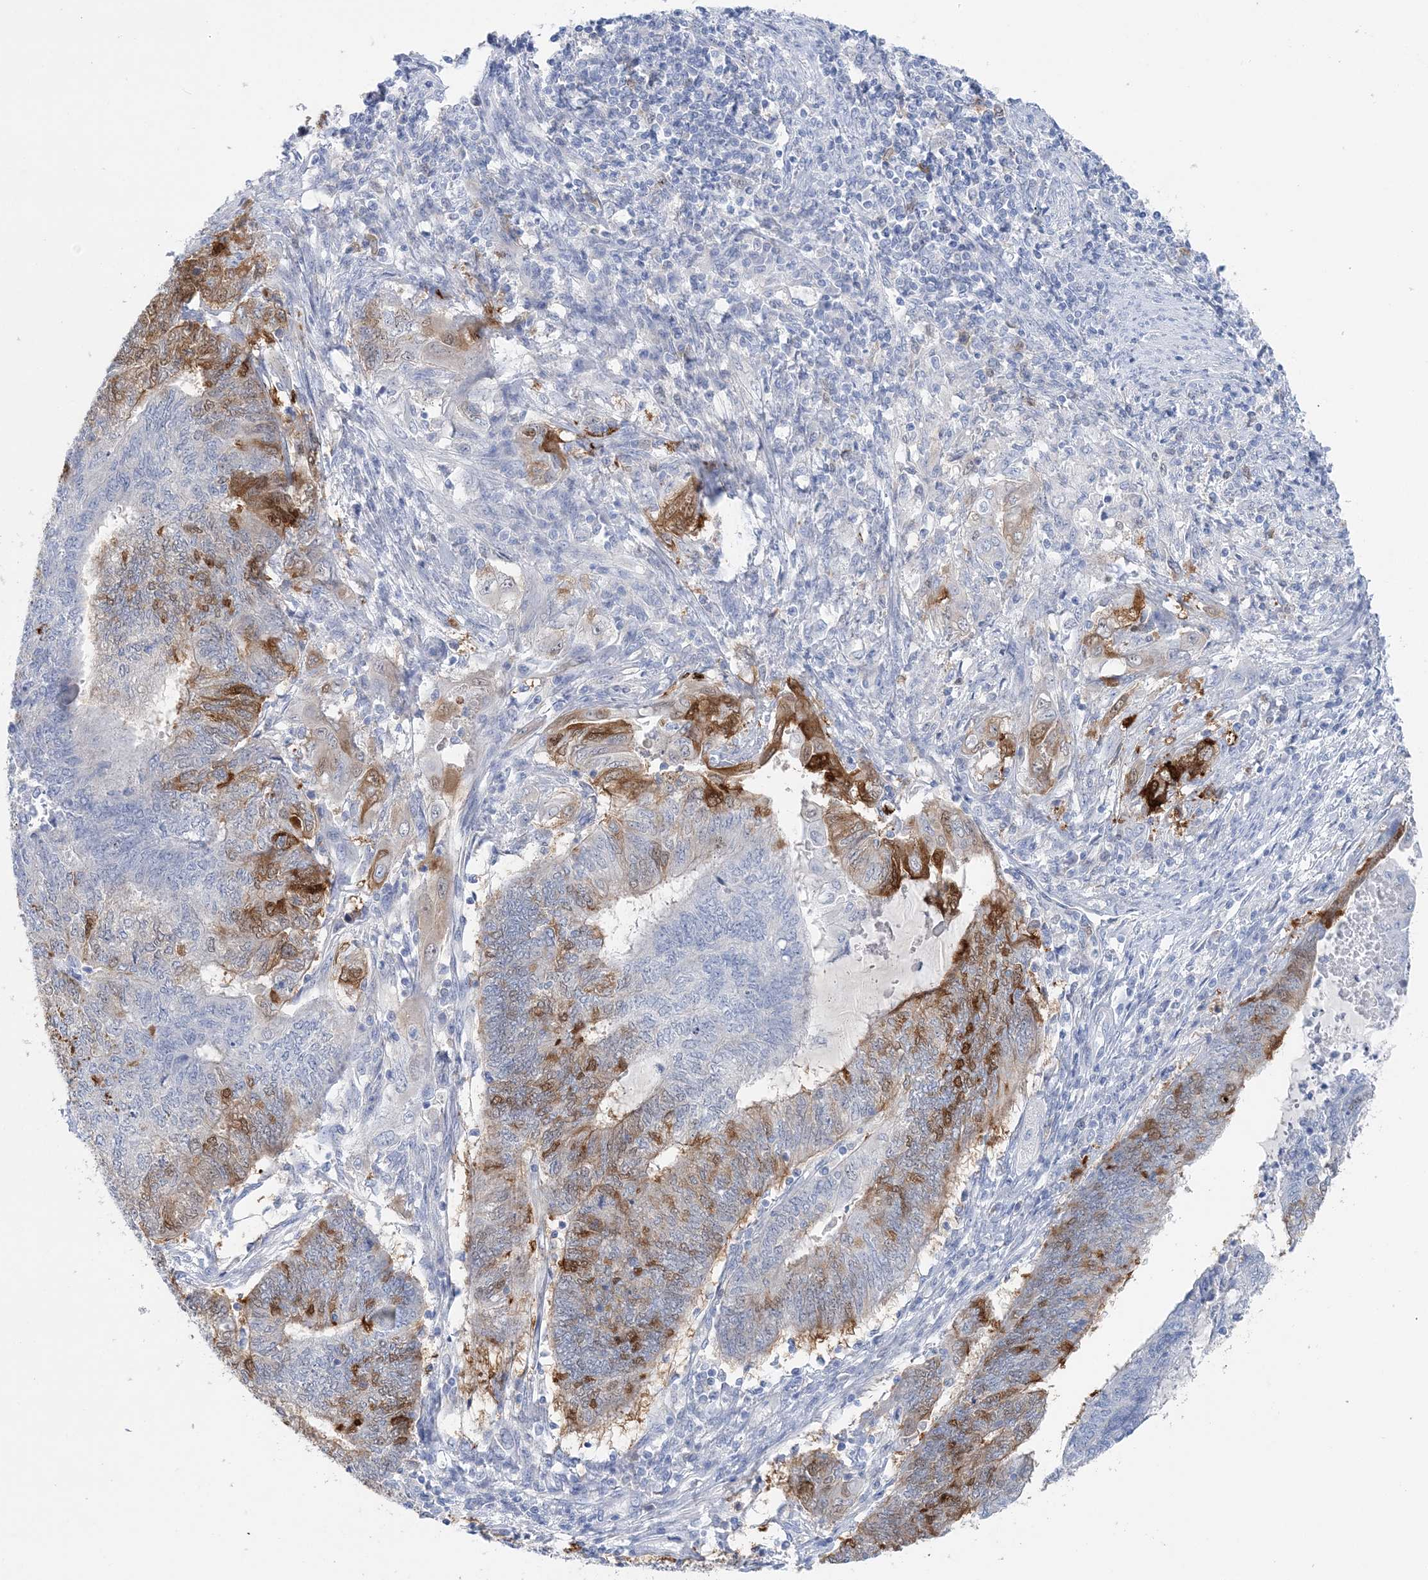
{"staining": {"intensity": "strong", "quantity": "<25%", "location": "cytoplasmic/membranous"}, "tissue": "endometrial cancer", "cell_type": "Tumor cells", "image_type": "cancer", "snomed": [{"axis": "morphology", "description": "Adenocarcinoma, NOS"}, {"axis": "topography", "description": "Uterus"}, {"axis": "topography", "description": "Endometrium"}], "caption": "Immunohistochemical staining of human endometrial cancer demonstrates strong cytoplasmic/membranous protein positivity in about <25% of tumor cells.", "gene": "HMGCS1", "patient": {"sex": "female", "age": 70}}